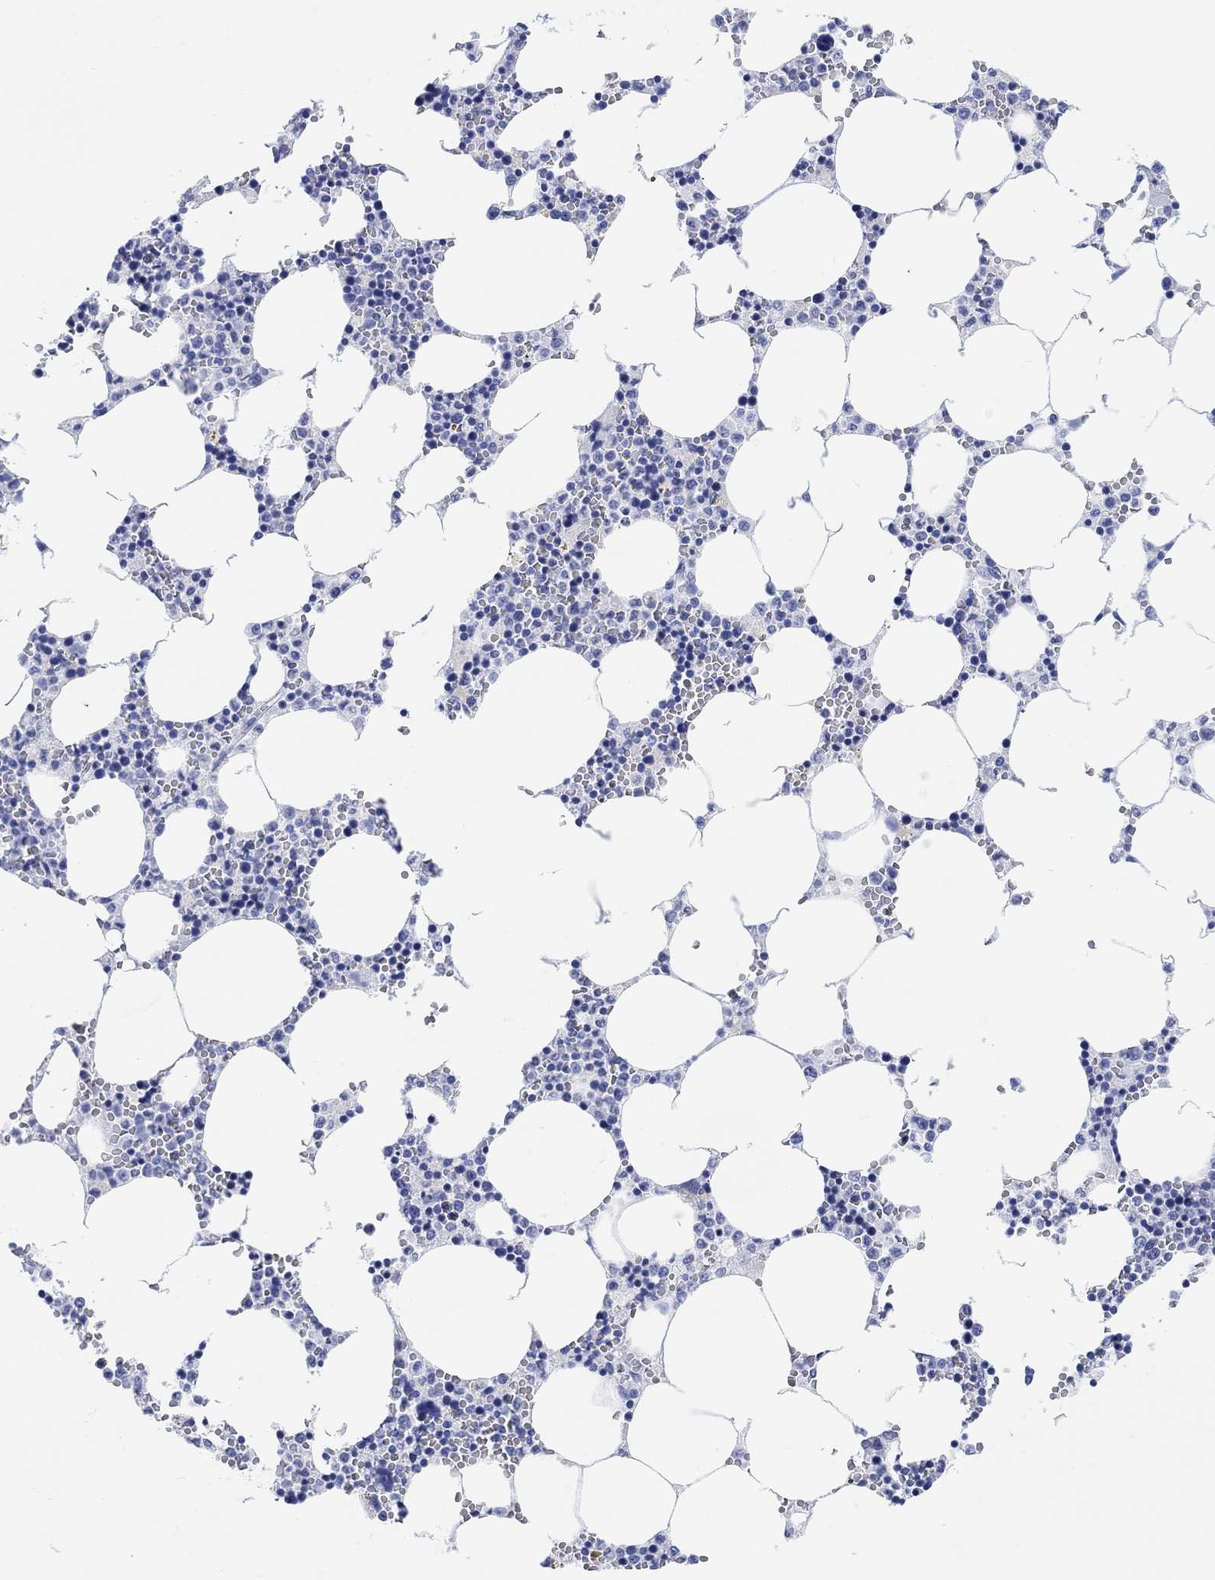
{"staining": {"intensity": "negative", "quantity": "none", "location": "none"}, "tissue": "bone marrow", "cell_type": "Hematopoietic cells", "image_type": "normal", "snomed": [{"axis": "morphology", "description": "Normal tissue, NOS"}, {"axis": "topography", "description": "Bone marrow"}], "caption": "DAB immunohistochemical staining of normal human bone marrow displays no significant expression in hematopoietic cells. (IHC, brightfield microscopy, high magnification).", "gene": "ANKRD33", "patient": {"sex": "female", "age": 64}}